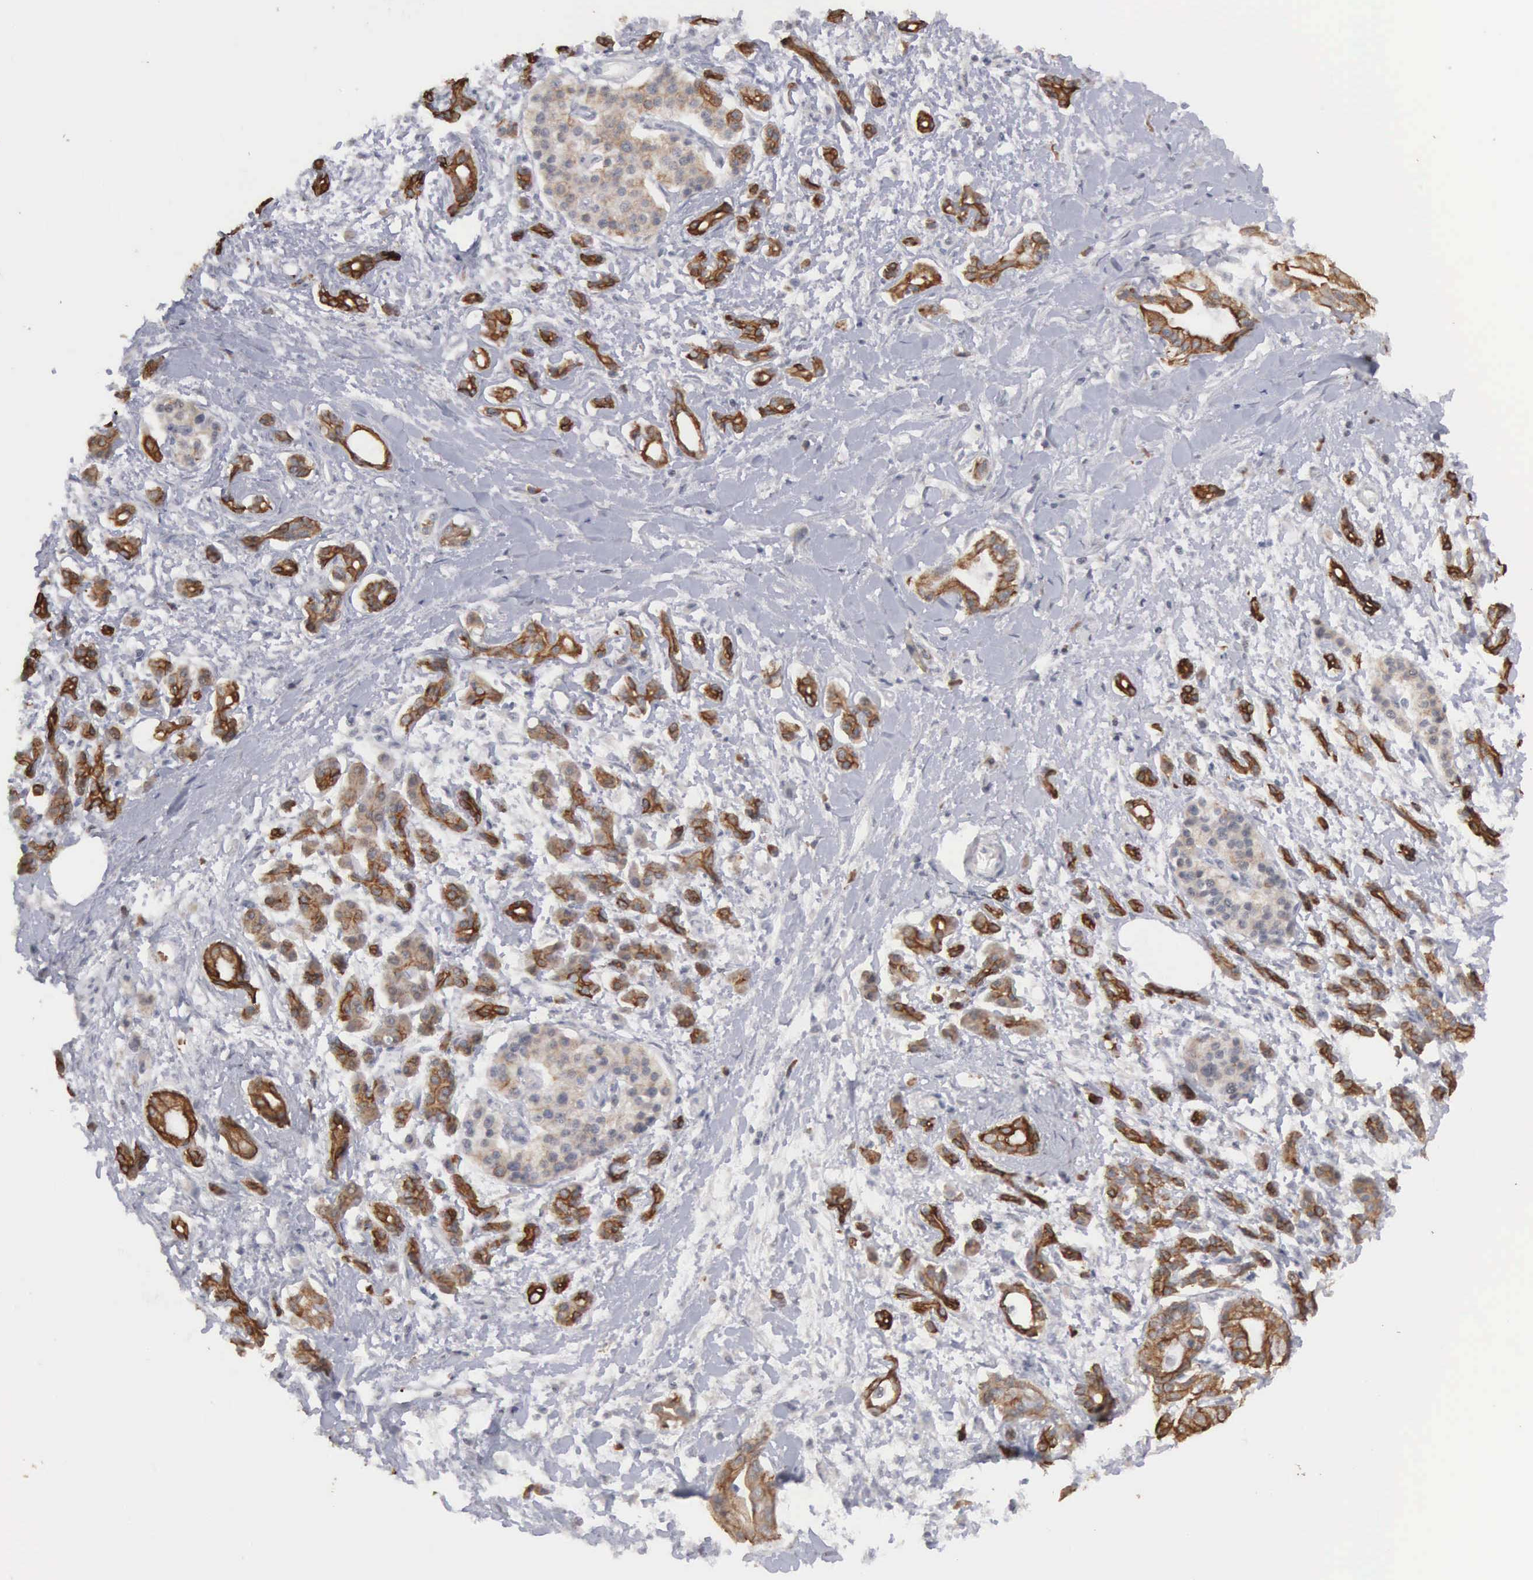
{"staining": {"intensity": "moderate", "quantity": ">75%", "location": "cytoplasmic/membranous"}, "tissue": "pancreatic cancer", "cell_type": "Tumor cells", "image_type": "cancer", "snomed": [{"axis": "morphology", "description": "Adenocarcinoma, NOS"}, {"axis": "topography", "description": "Pancreas"}], "caption": "A photomicrograph showing moderate cytoplasmic/membranous positivity in about >75% of tumor cells in pancreatic cancer, as visualized by brown immunohistochemical staining.", "gene": "WDR89", "patient": {"sex": "female", "age": 64}}